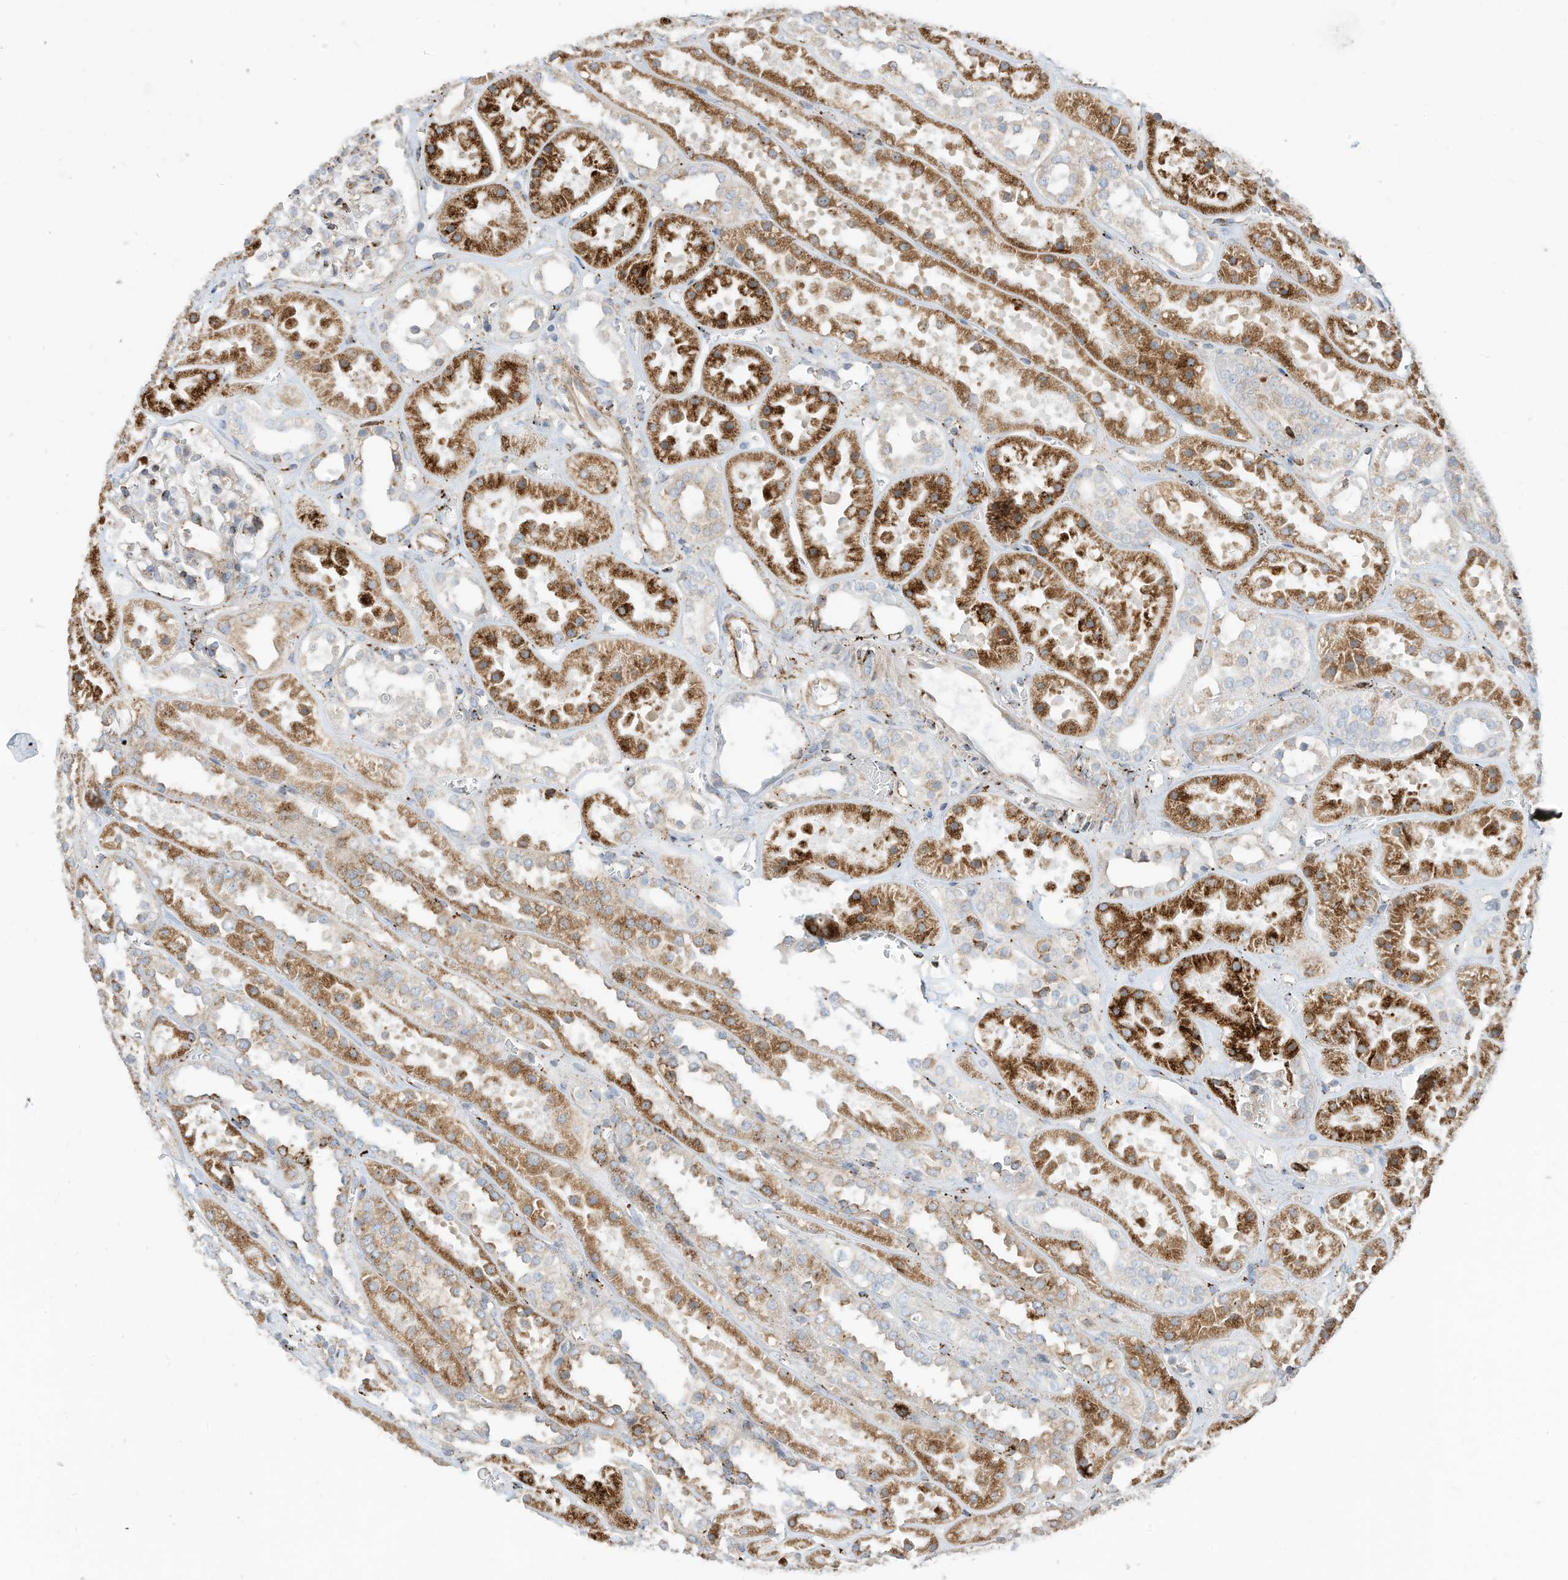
{"staining": {"intensity": "moderate", "quantity": "25%-75%", "location": "cytoplasmic/membranous"}, "tissue": "kidney", "cell_type": "Cells in glomeruli", "image_type": "normal", "snomed": [{"axis": "morphology", "description": "Normal tissue, NOS"}, {"axis": "topography", "description": "Kidney"}], "caption": "Immunohistochemical staining of unremarkable kidney reveals 25%-75% levels of moderate cytoplasmic/membranous protein expression in approximately 25%-75% of cells in glomeruli. (DAB = brown stain, brightfield microscopy at high magnification).", "gene": "TRNAU1AP", "patient": {"sex": "female", "age": 41}}